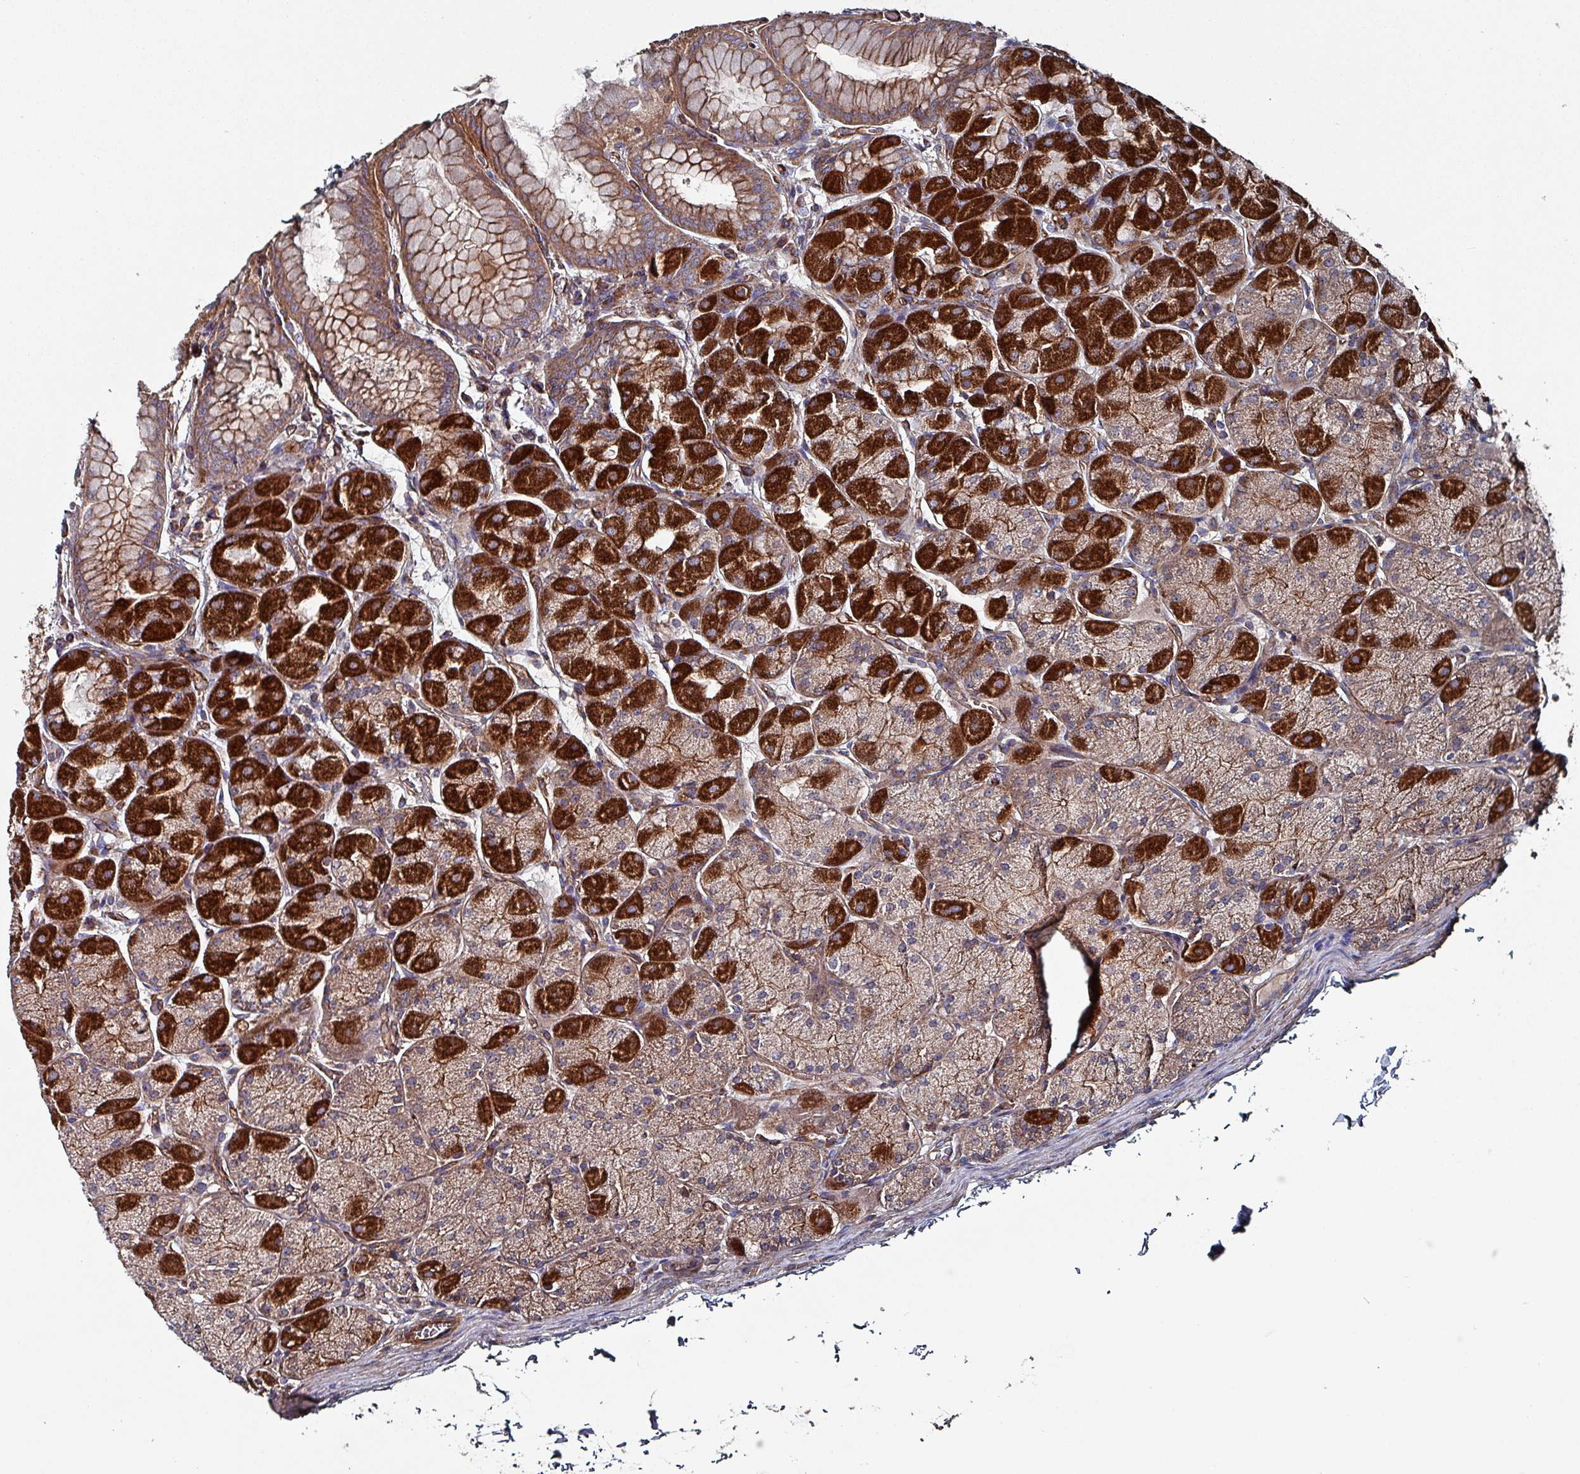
{"staining": {"intensity": "strong", "quantity": "25%-75%", "location": "cytoplasmic/membranous"}, "tissue": "stomach", "cell_type": "Glandular cells", "image_type": "normal", "snomed": [{"axis": "morphology", "description": "Normal tissue, NOS"}, {"axis": "topography", "description": "Stomach, upper"}], "caption": "Protein expression analysis of unremarkable human stomach reveals strong cytoplasmic/membranous expression in about 25%-75% of glandular cells. (DAB (3,3'-diaminobenzidine) = brown stain, brightfield microscopy at high magnification).", "gene": "ANO10", "patient": {"sex": "female", "age": 56}}